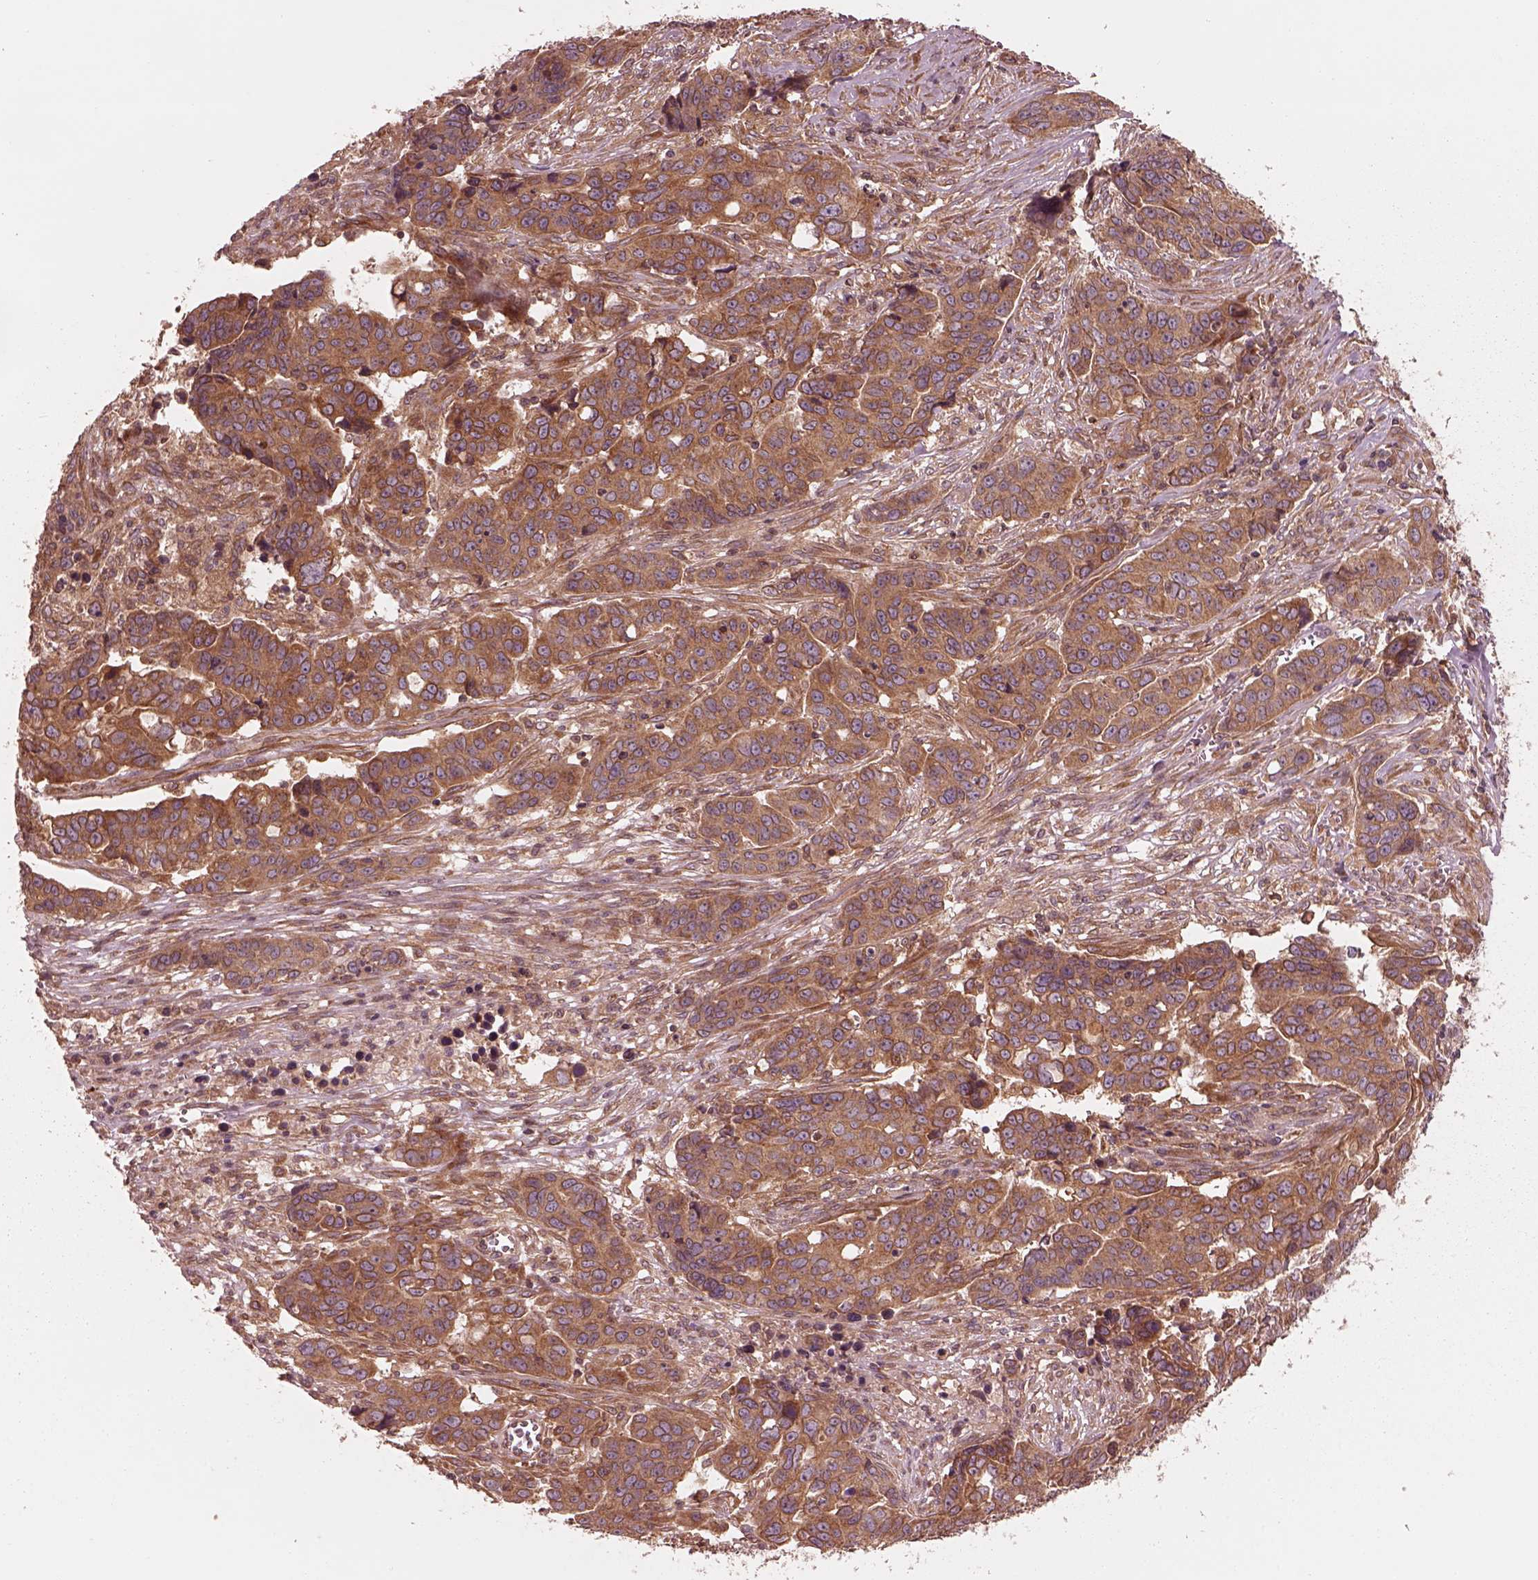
{"staining": {"intensity": "moderate", "quantity": ">75%", "location": "cytoplasmic/membranous"}, "tissue": "ovarian cancer", "cell_type": "Tumor cells", "image_type": "cancer", "snomed": [{"axis": "morphology", "description": "Carcinoma, endometroid"}, {"axis": "topography", "description": "Ovary"}], "caption": "Endometroid carcinoma (ovarian) stained with DAB (3,3'-diaminobenzidine) immunohistochemistry (IHC) exhibits medium levels of moderate cytoplasmic/membranous staining in approximately >75% of tumor cells.", "gene": "PIK3R2", "patient": {"sex": "female", "age": 78}}